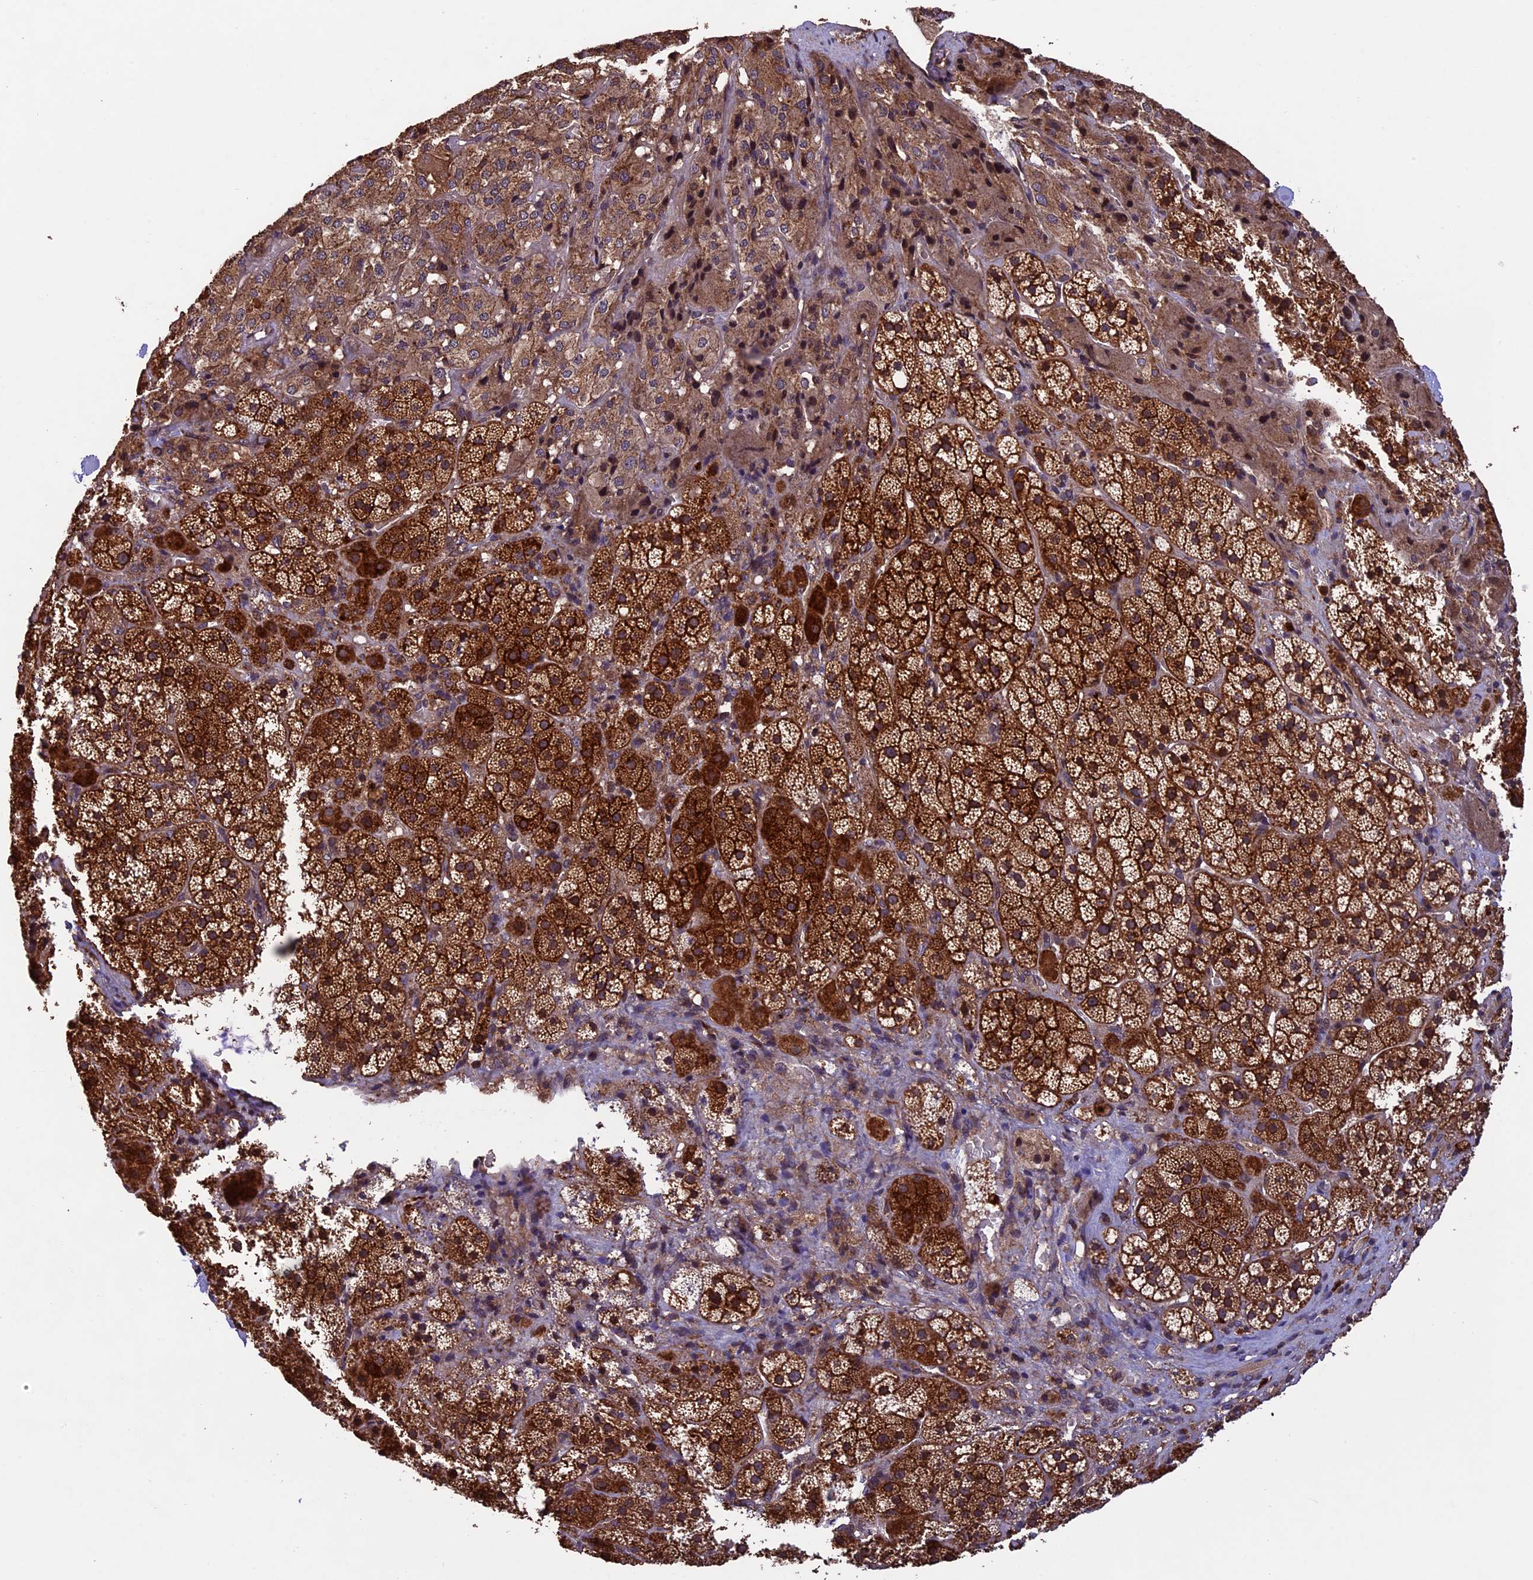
{"staining": {"intensity": "strong", "quantity": ">75%", "location": "cytoplasmic/membranous"}, "tissue": "adrenal gland", "cell_type": "Glandular cells", "image_type": "normal", "snomed": [{"axis": "morphology", "description": "Normal tissue, NOS"}, {"axis": "topography", "description": "Adrenal gland"}], "caption": "Strong cytoplasmic/membranous staining is identified in approximately >75% of glandular cells in normal adrenal gland. Immunohistochemistry stains the protein of interest in brown and the nuclei are stained blue.", "gene": "PKD2L2", "patient": {"sex": "female", "age": 44}}